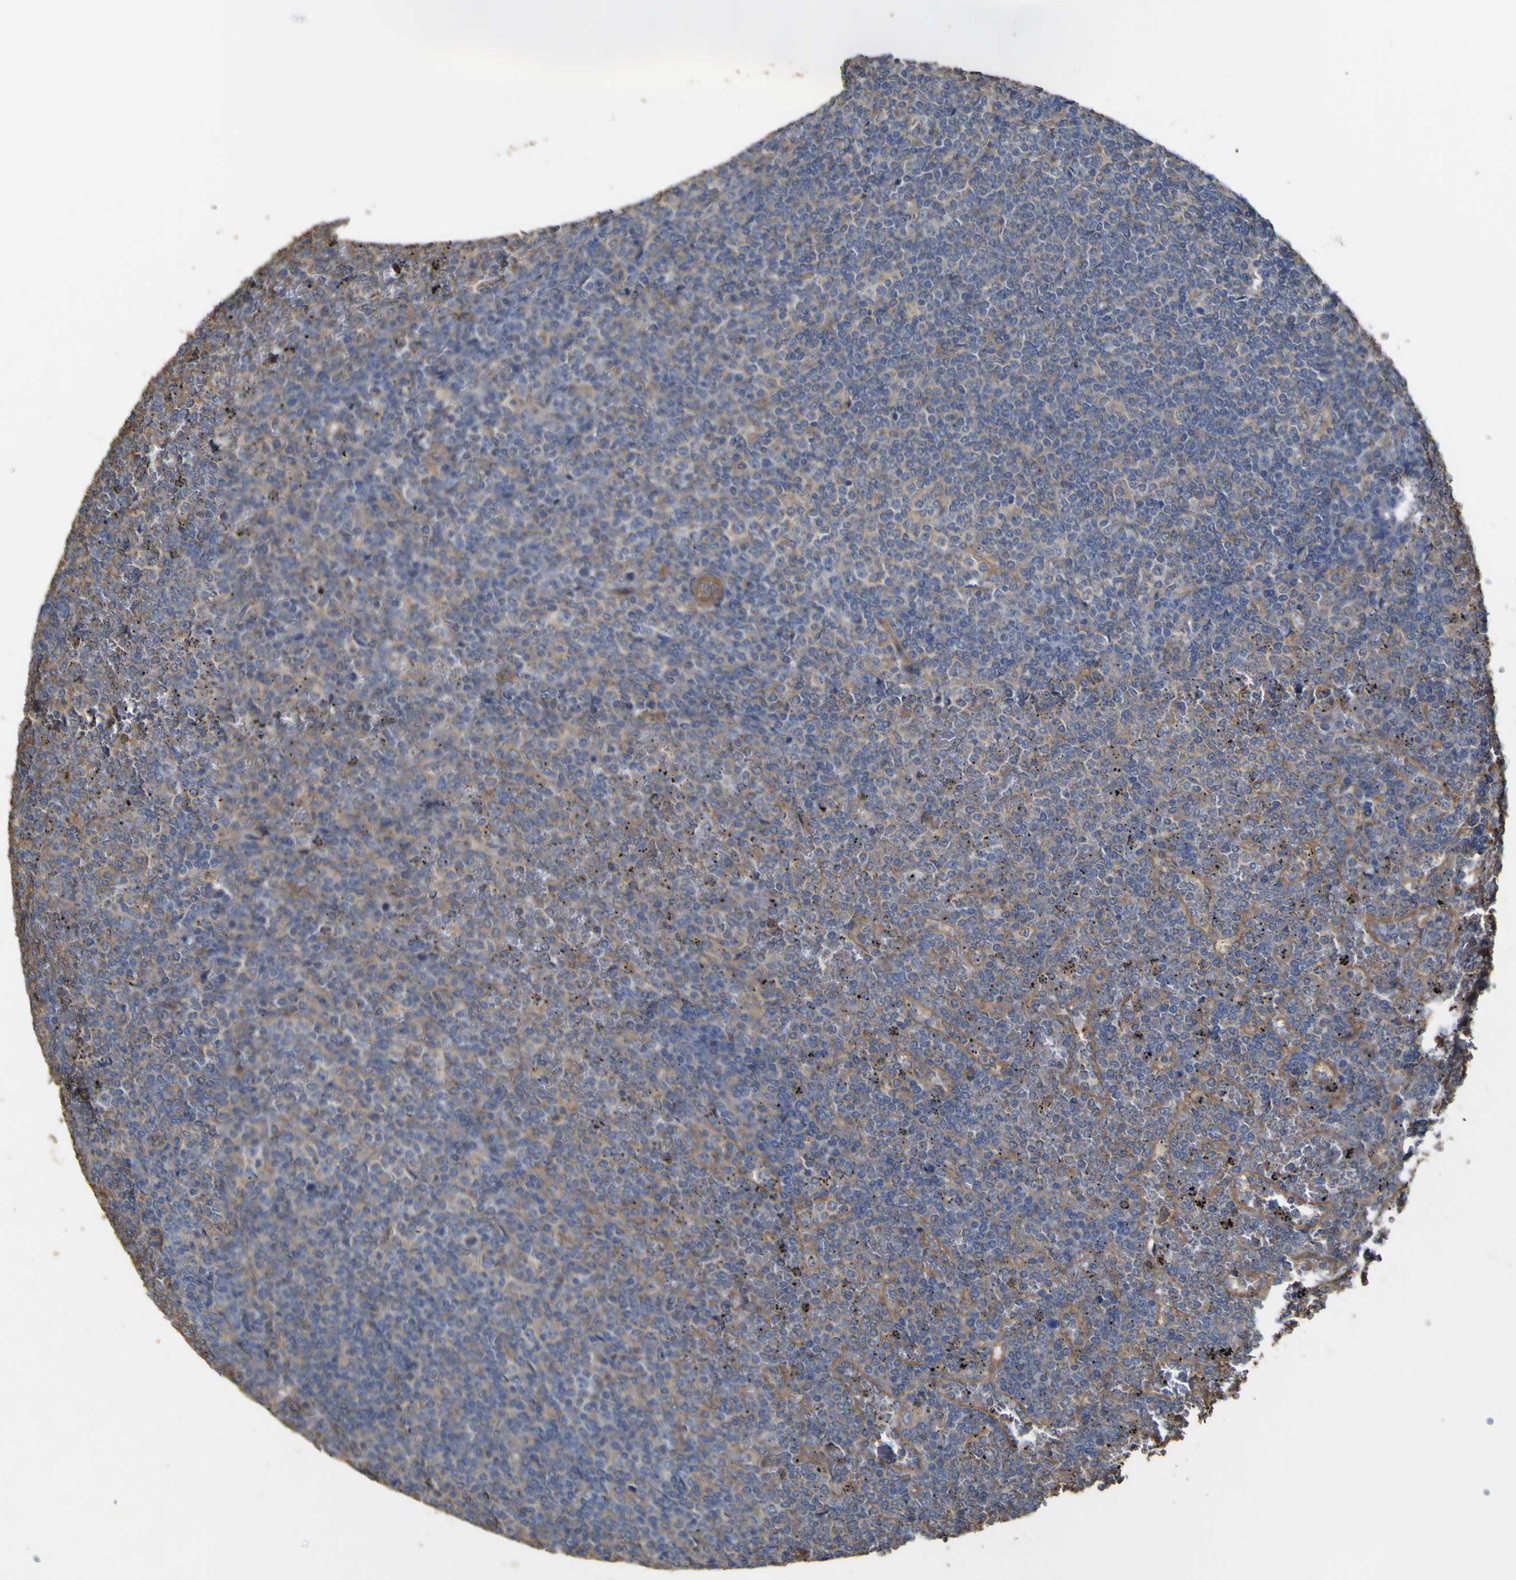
{"staining": {"intensity": "weak", "quantity": "25%-75%", "location": "cytoplasmic/membranous"}, "tissue": "lymphoma", "cell_type": "Tumor cells", "image_type": "cancer", "snomed": [{"axis": "morphology", "description": "Malignant lymphoma, non-Hodgkin's type, Low grade"}, {"axis": "topography", "description": "Lymph node"}], "caption": "A histopathology image of lymphoma stained for a protein demonstrates weak cytoplasmic/membranous brown staining in tumor cells.", "gene": "TNFSF15", "patient": {"sex": "male", "age": 49}}